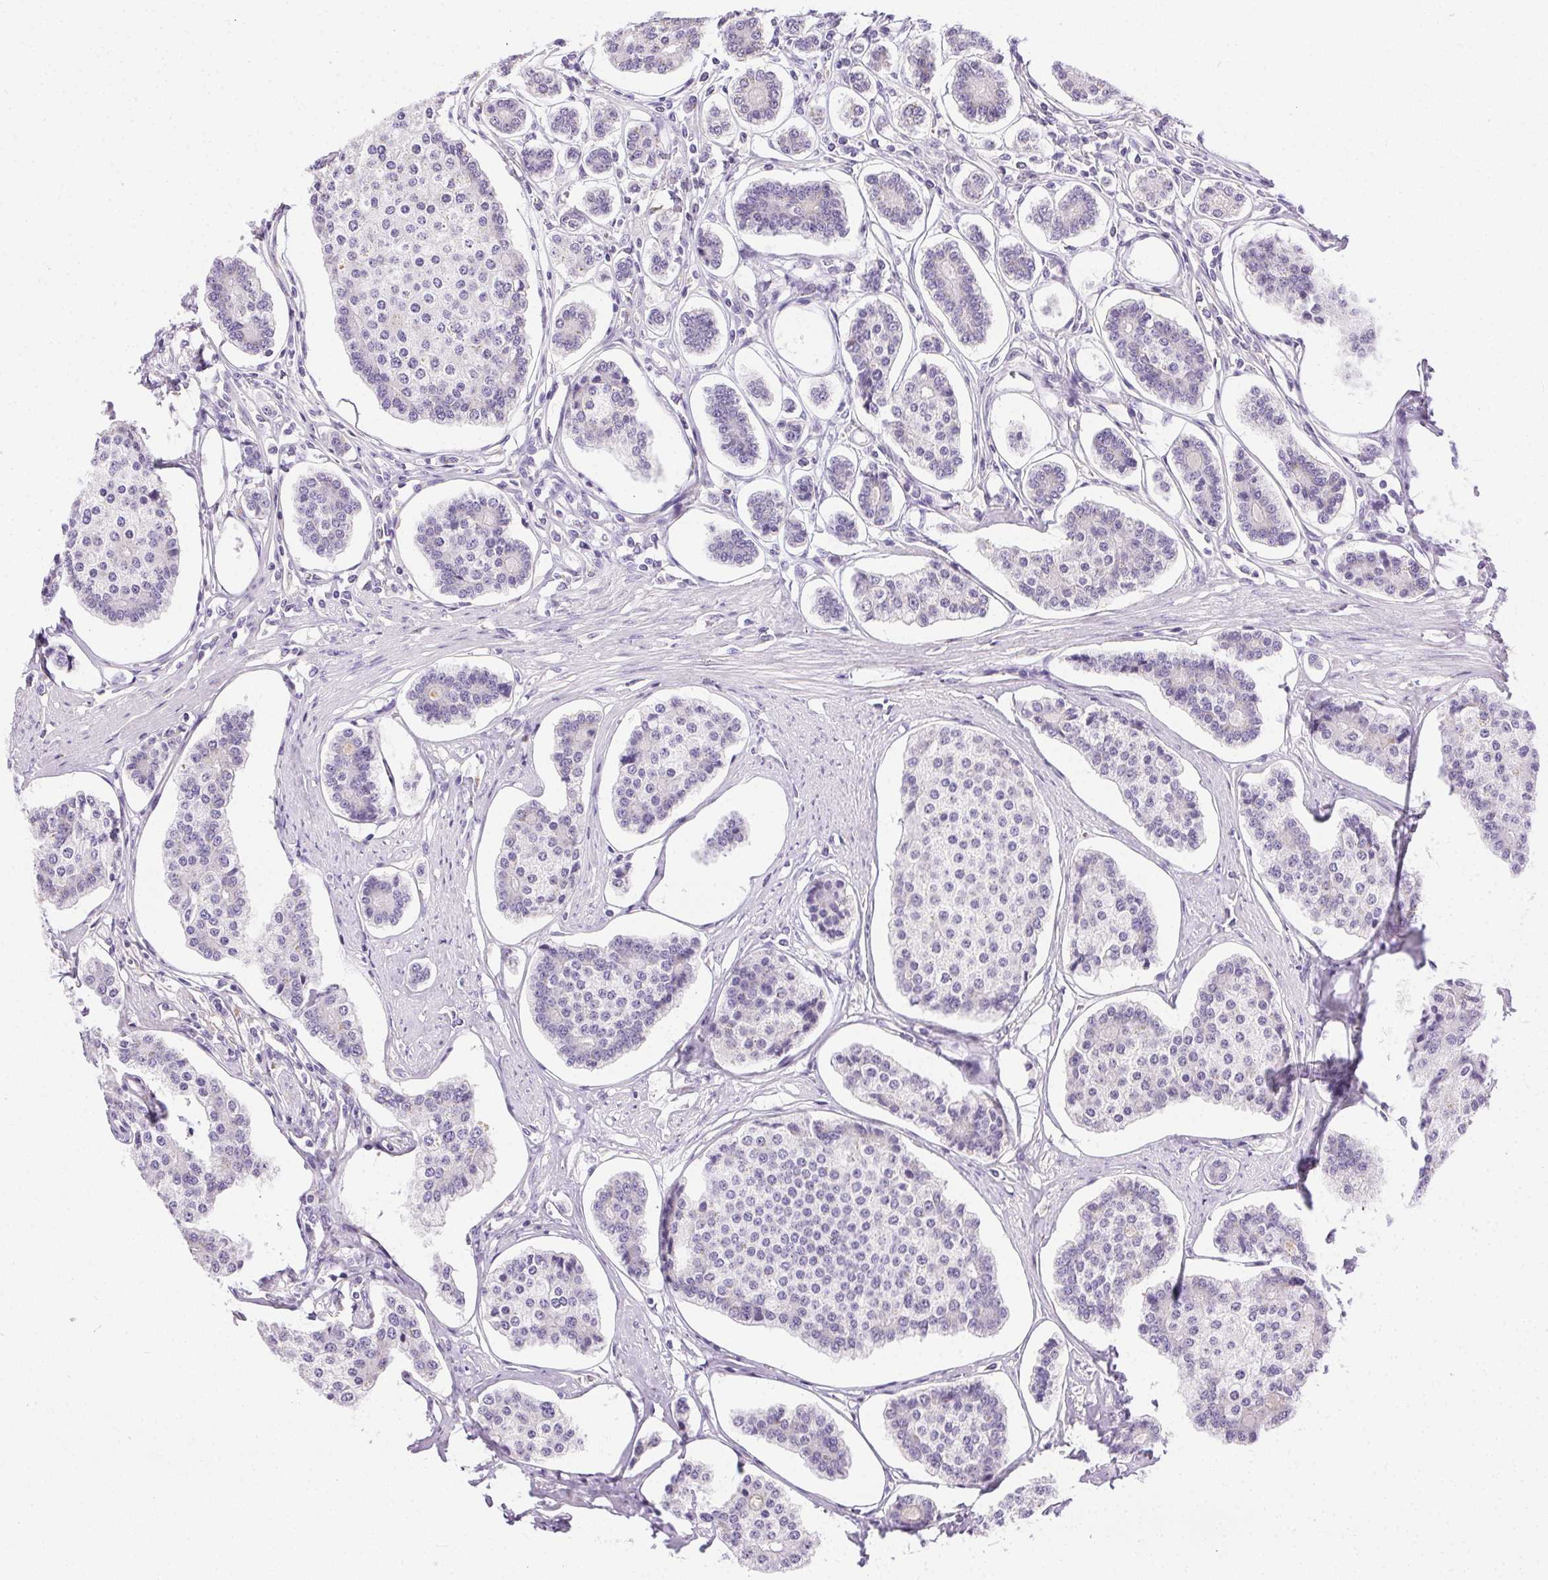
{"staining": {"intensity": "negative", "quantity": "none", "location": "none"}, "tissue": "carcinoid", "cell_type": "Tumor cells", "image_type": "cancer", "snomed": [{"axis": "morphology", "description": "Carcinoid, malignant, NOS"}, {"axis": "topography", "description": "Small intestine"}], "caption": "Immunohistochemical staining of human malignant carcinoid reveals no significant staining in tumor cells.", "gene": "C20orf85", "patient": {"sex": "female", "age": 65}}